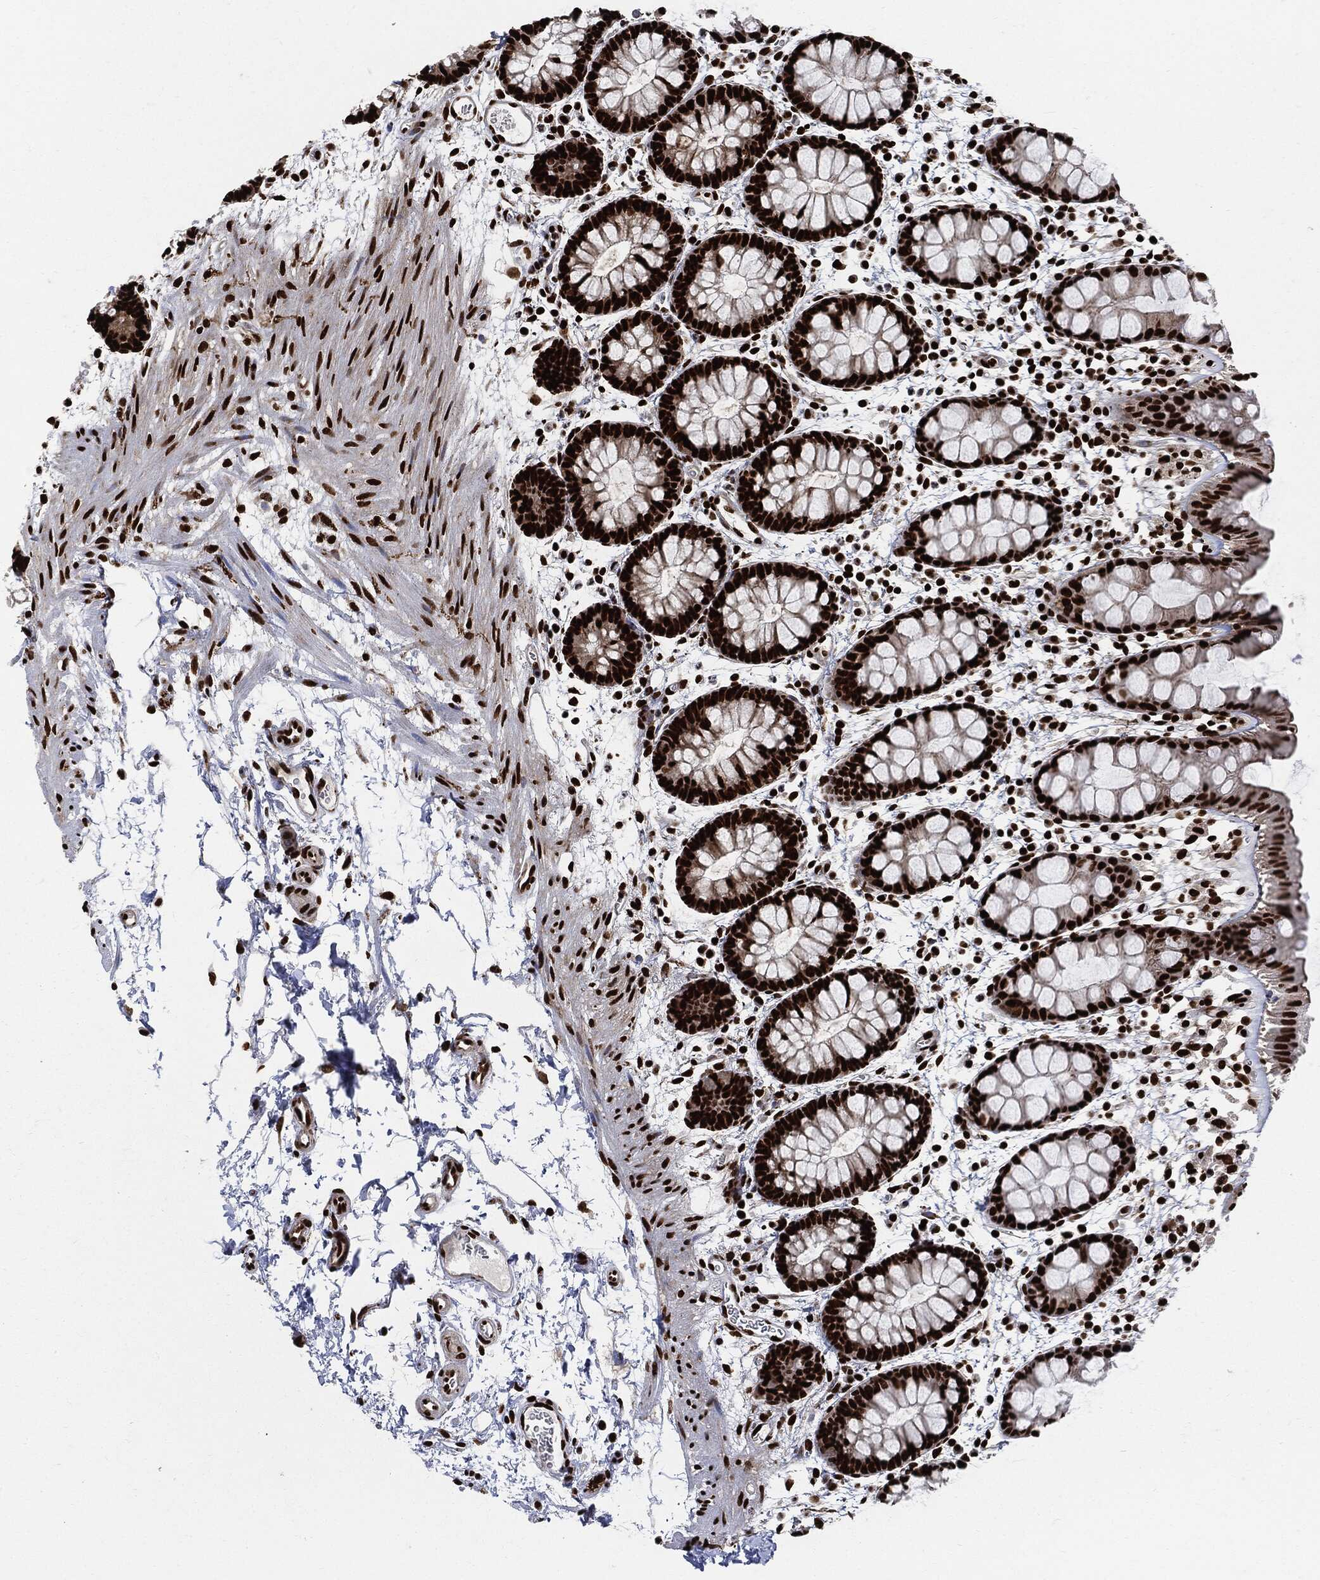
{"staining": {"intensity": "strong", "quantity": ">75%", "location": "nuclear"}, "tissue": "rectum", "cell_type": "Glandular cells", "image_type": "normal", "snomed": [{"axis": "morphology", "description": "Normal tissue, NOS"}, {"axis": "topography", "description": "Rectum"}], "caption": "Immunohistochemistry (IHC) histopathology image of unremarkable rectum: human rectum stained using immunohistochemistry demonstrates high levels of strong protein expression localized specifically in the nuclear of glandular cells, appearing as a nuclear brown color.", "gene": "RECQL", "patient": {"sex": "male", "age": 57}}